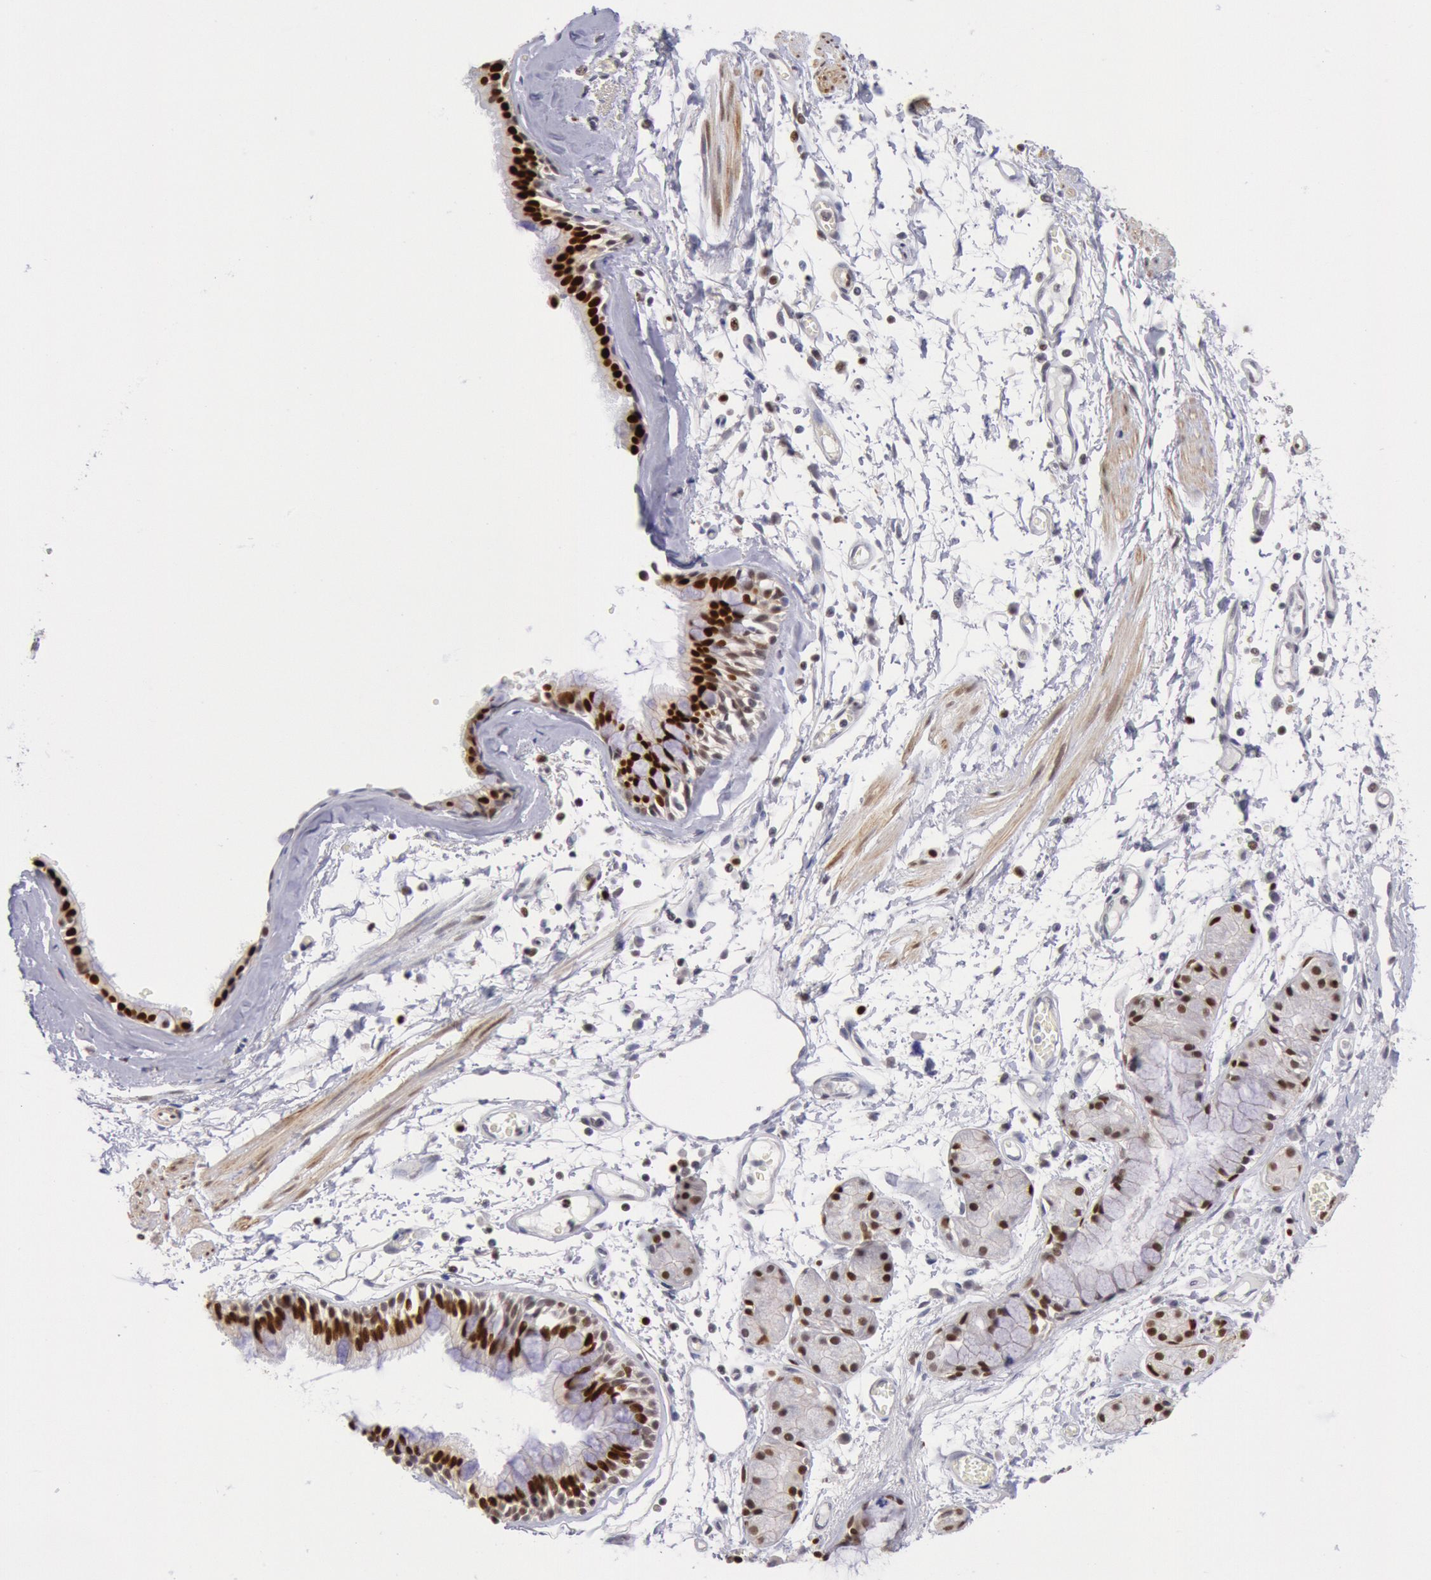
{"staining": {"intensity": "strong", "quantity": ">75%", "location": "nuclear"}, "tissue": "bronchus", "cell_type": "Respiratory epithelial cells", "image_type": "normal", "snomed": [{"axis": "morphology", "description": "Normal tissue, NOS"}, {"axis": "topography", "description": "Bronchus"}, {"axis": "topography", "description": "Lung"}], "caption": "An immunohistochemistry histopathology image of unremarkable tissue is shown. Protein staining in brown labels strong nuclear positivity in bronchus within respiratory epithelial cells.", "gene": "RPS6KA5", "patient": {"sex": "female", "age": 56}}